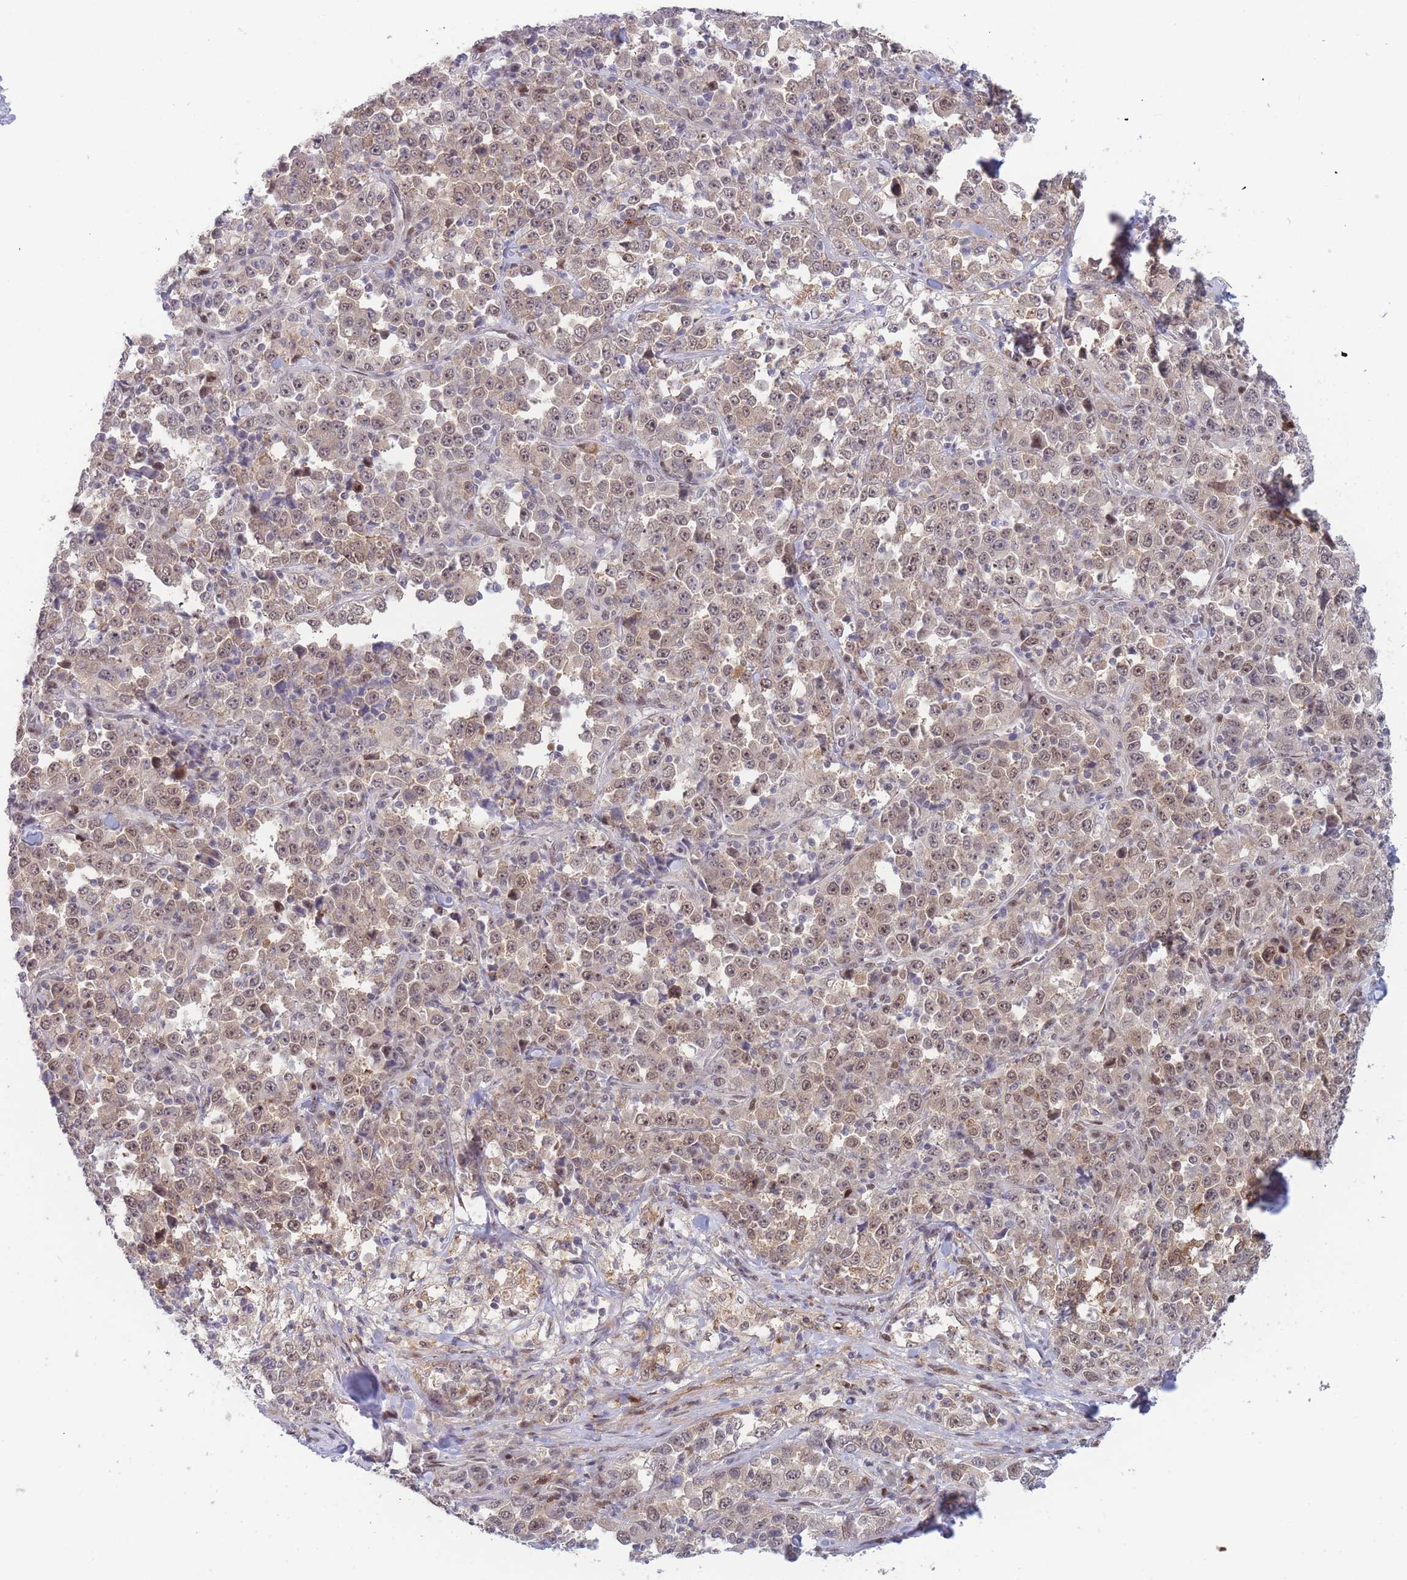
{"staining": {"intensity": "moderate", "quantity": "25%-75%", "location": "nuclear"}, "tissue": "stomach cancer", "cell_type": "Tumor cells", "image_type": "cancer", "snomed": [{"axis": "morphology", "description": "Normal tissue, NOS"}, {"axis": "morphology", "description": "Adenocarcinoma, NOS"}, {"axis": "topography", "description": "Stomach, upper"}, {"axis": "topography", "description": "Stomach"}], "caption": "A brown stain highlights moderate nuclear positivity of a protein in stomach cancer (adenocarcinoma) tumor cells.", "gene": "DEAF1", "patient": {"sex": "male", "age": 59}}